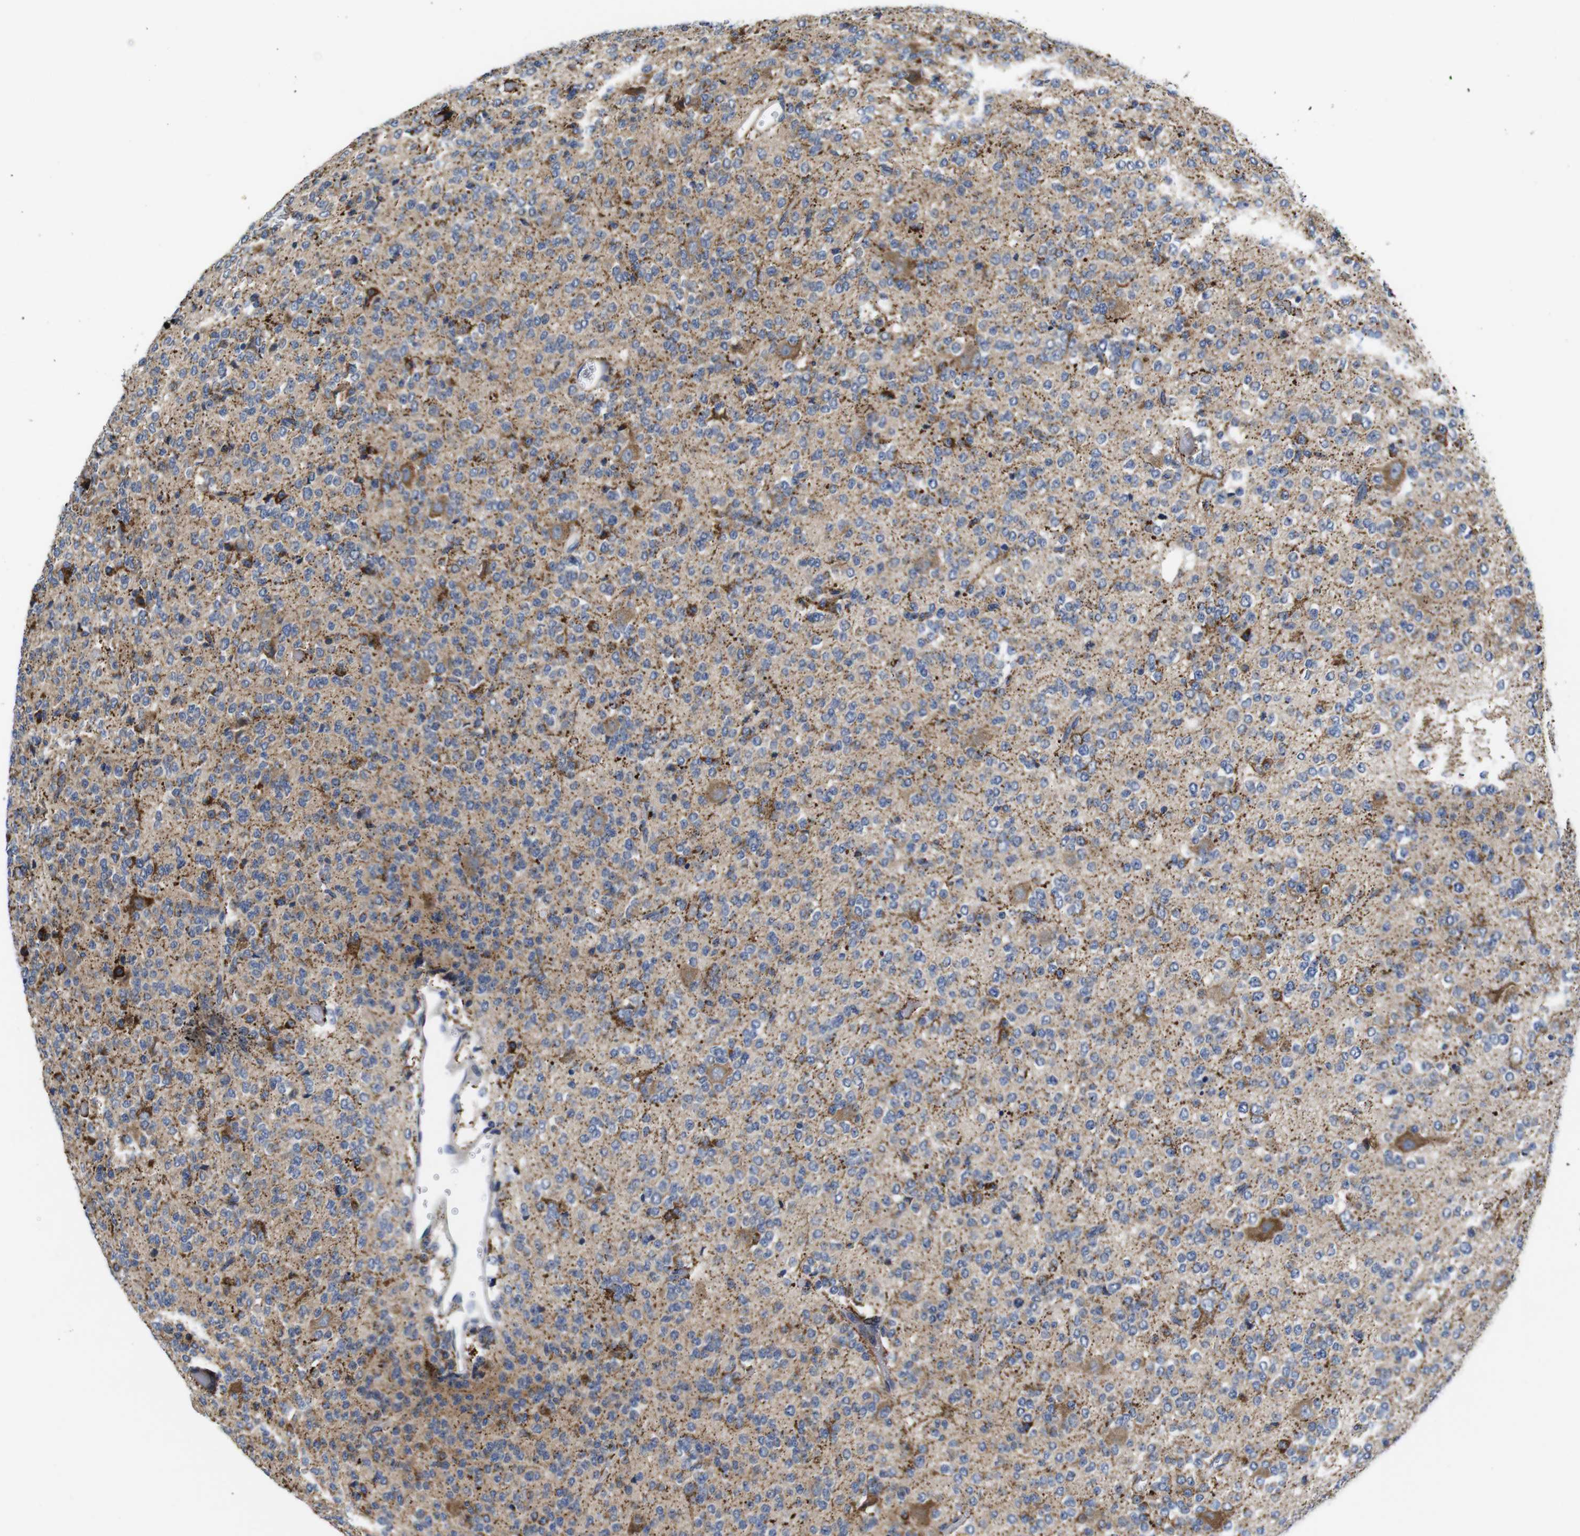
{"staining": {"intensity": "moderate", "quantity": ">75%", "location": "cytoplasmic/membranous"}, "tissue": "glioma", "cell_type": "Tumor cells", "image_type": "cancer", "snomed": [{"axis": "morphology", "description": "Glioma, malignant, Low grade"}, {"axis": "topography", "description": "Brain"}], "caption": "A high-resolution histopathology image shows IHC staining of glioma, which exhibits moderate cytoplasmic/membranous staining in approximately >75% of tumor cells. The staining was performed using DAB, with brown indicating positive protein expression. Nuclei are stained blue with hematoxylin.", "gene": "MARCHF7", "patient": {"sex": "male", "age": 38}}